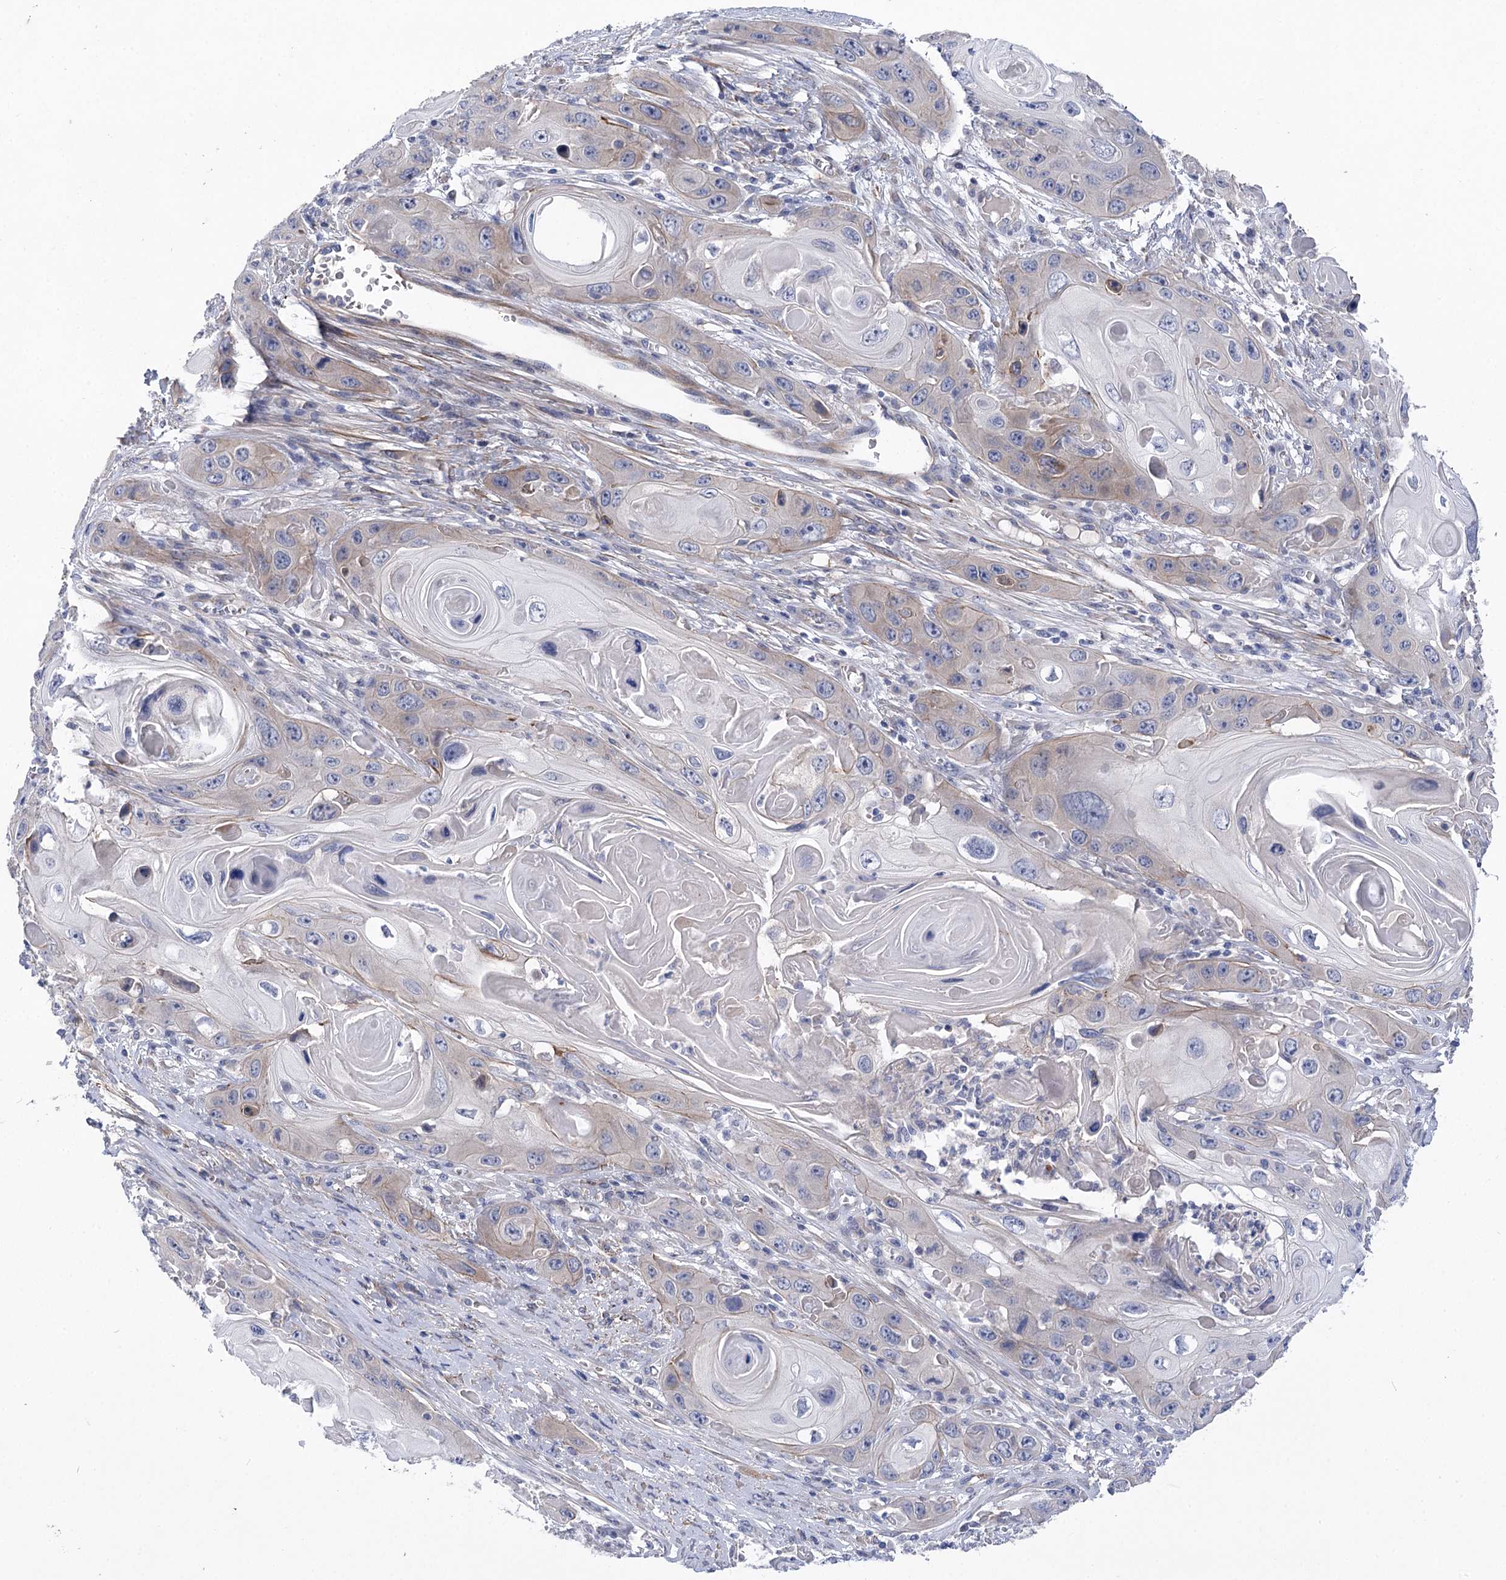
{"staining": {"intensity": "weak", "quantity": "<25%", "location": "cytoplasmic/membranous"}, "tissue": "skin cancer", "cell_type": "Tumor cells", "image_type": "cancer", "snomed": [{"axis": "morphology", "description": "Squamous cell carcinoma, NOS"}, {"axis": "topography", "description": "Skin"}], "caption": "An immunohistochemistry (IHC) micrograph of skin squamous cell carcinoma is shown. There is no staining in tumor cells of skin squamous cell carcinoma. Brightfield microscopy of immunohistochemistry stained with DAB (brown) and hematoxylin (blue), captured at high magnification.", "gene": "RDH16", "patient": {"sex": "male", "age": 55}}